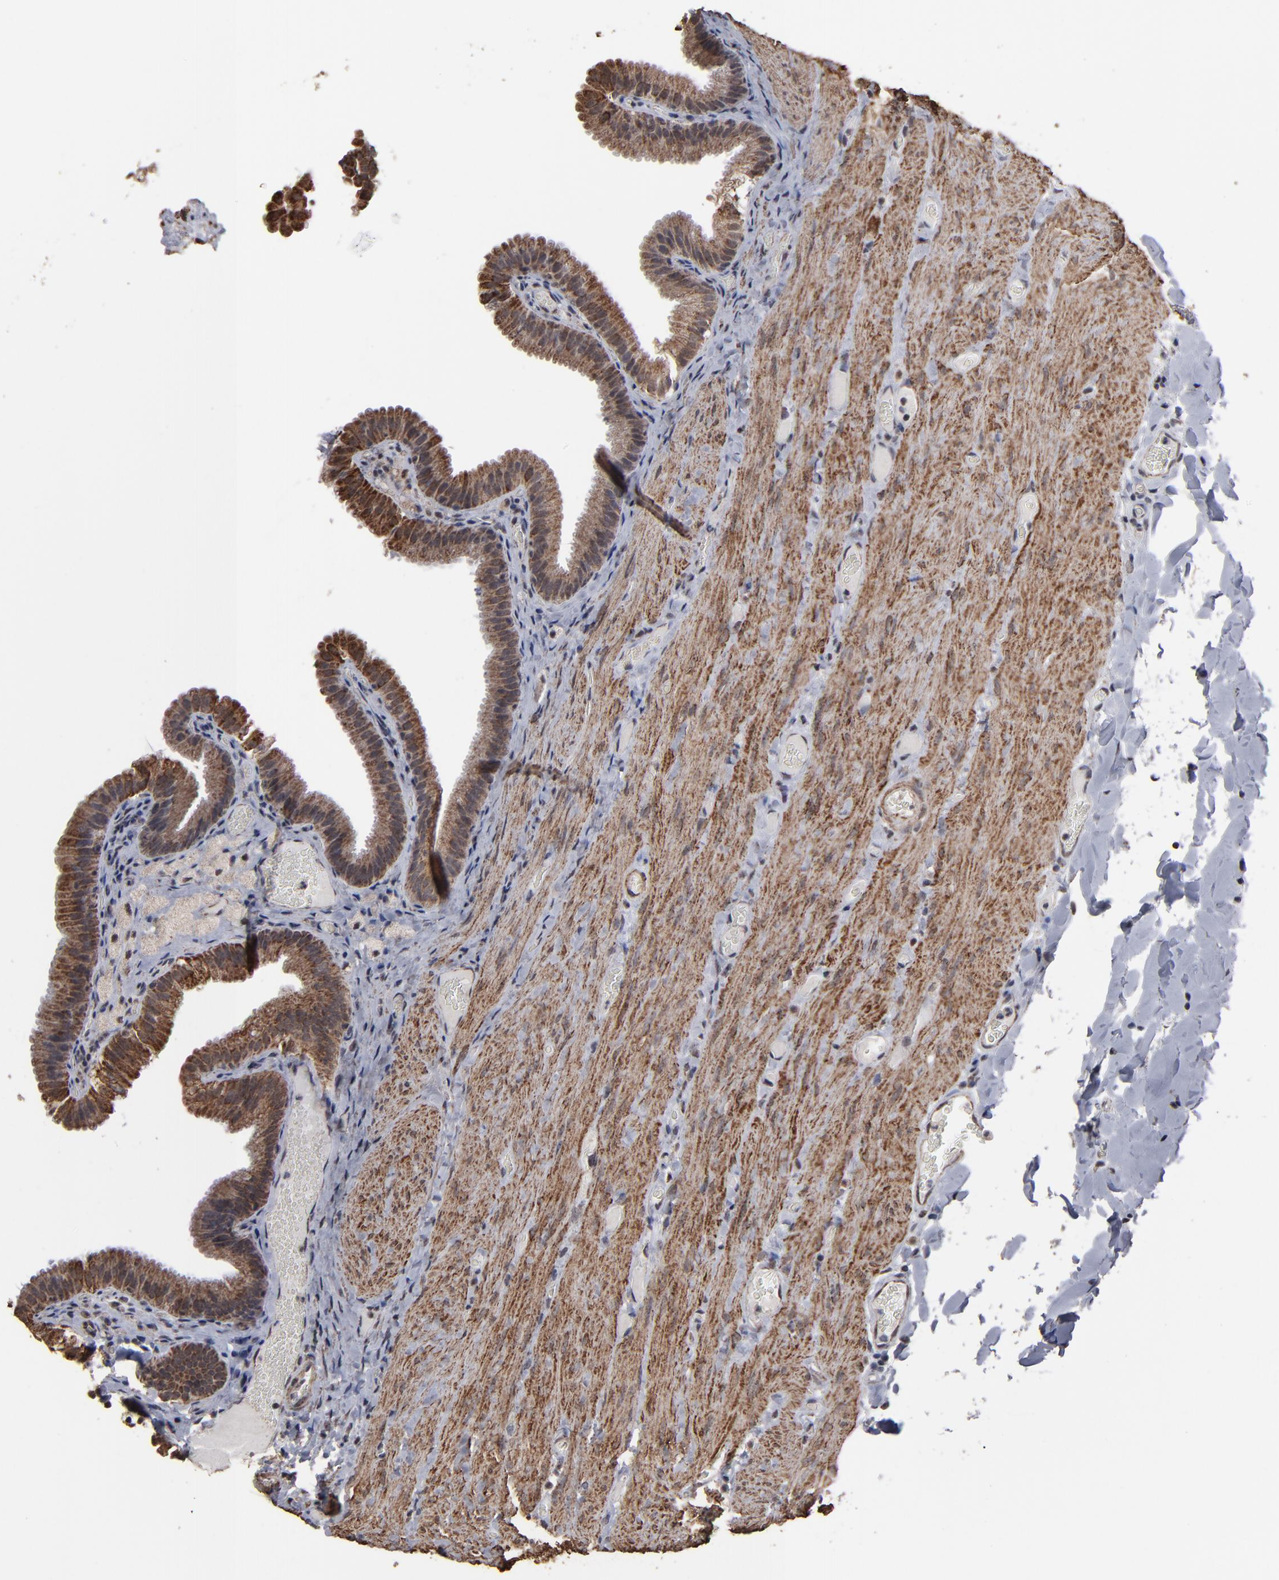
{"staining": {"intensity": "strong", "quantity": ">75%", "location": "cytoplasmic/membranous"}, "tissue": "gallbladder", "cell_type": "Glandular cells", "image_type": "normal", "snomed": [{"axis": "morphology", "description": "Normal tissue, NOS"}, {"axis": "topography", "description": "Gallbladder"}], "caption": "Immunohistochemistry (IHC) (DAB) staining of benign gallbladder exhibits strong cytoplasmic/membranous protein expression in approximately >75% of glandular cells. Using DAB (brown) and hematoxylin (blue) stains, captured at high magnification using brightfield microscopy.", "gene": "BNIP3", "patient": {"sex": "female", "age": 24}}